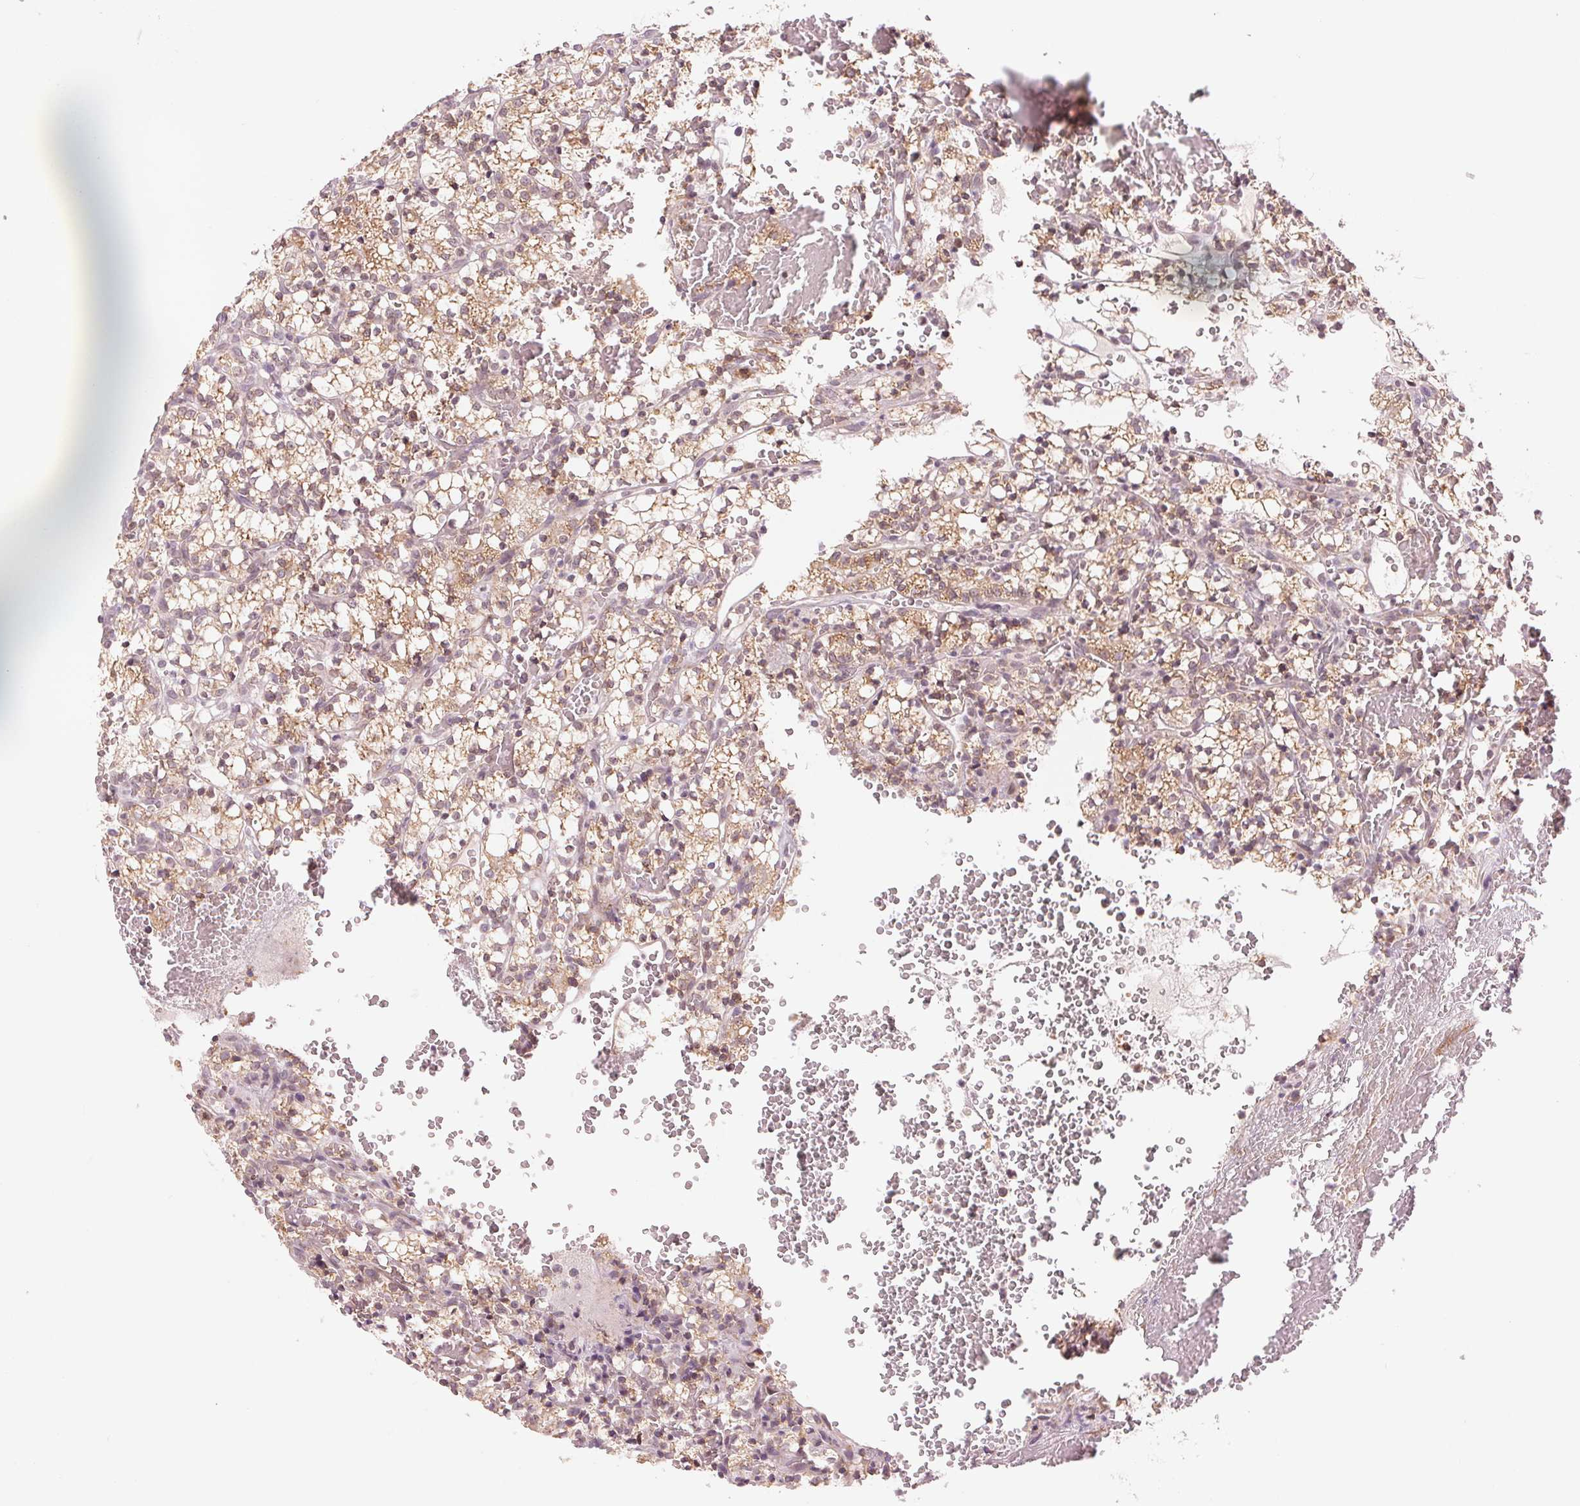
{"staining": {"intensity": "weak", "quantity": ">75%", "location": "cytoplasmic/membranous"}, "tissue": "renal cancer", "cell_type": "Tumor cells", "image_type": "cancer", "snomed": [{"axis": "morphology", "description": "Adenocarcinoma, NOS"}, {"axis": "topography", "description": "Kidney"}], "caption": "Tumor cells display low levels of weak cytoplasmic/membranous staining in about >75% of cells in adenocarcinoma (renal).", "gene": "TECR", "patient": {"sex": "female", "age": 69}}